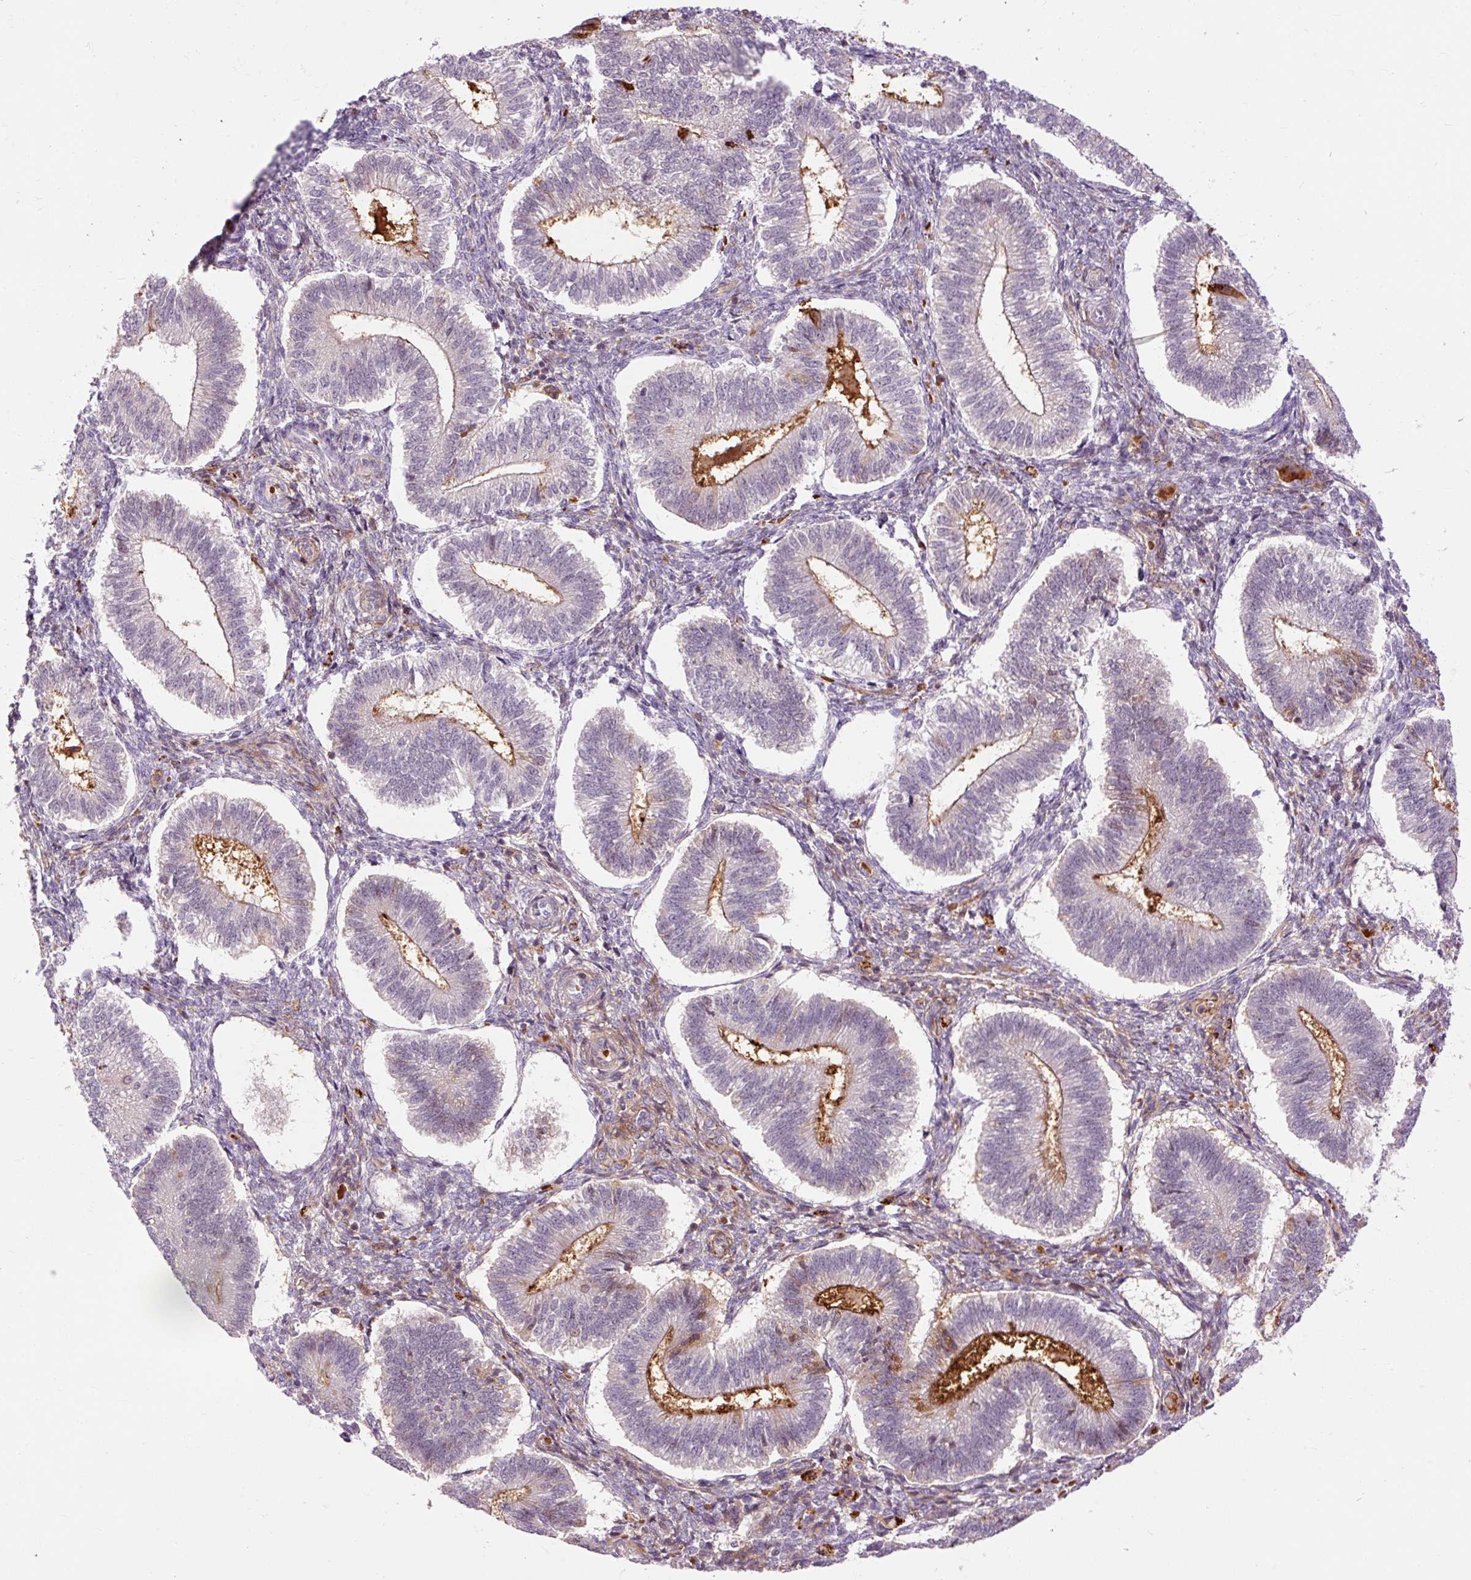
{"staining": {"intensity": "weak", "quantity": "25%-75%", "location": "cytoplasmic/membranous"}, "tissue": "endometrium", "cell_type": "Cells in endometrial stroma", "image_type": "normal", "snomed": [{"axis": "morphology", "description": "Normal tissue, NOS"}, {"axis": "topography", "description": "Endometrium"}], "caption": "The micrograph displays staining of normal endometrium, revealing weak cytoplasmic/membranous protein positivity (brown color) within cells in endometrial stroma. (Brightfield microscopy of DAB IHC at high magnification).", "gene": "CEBPZ", "patient": {"sex": "female", "age": 25}}